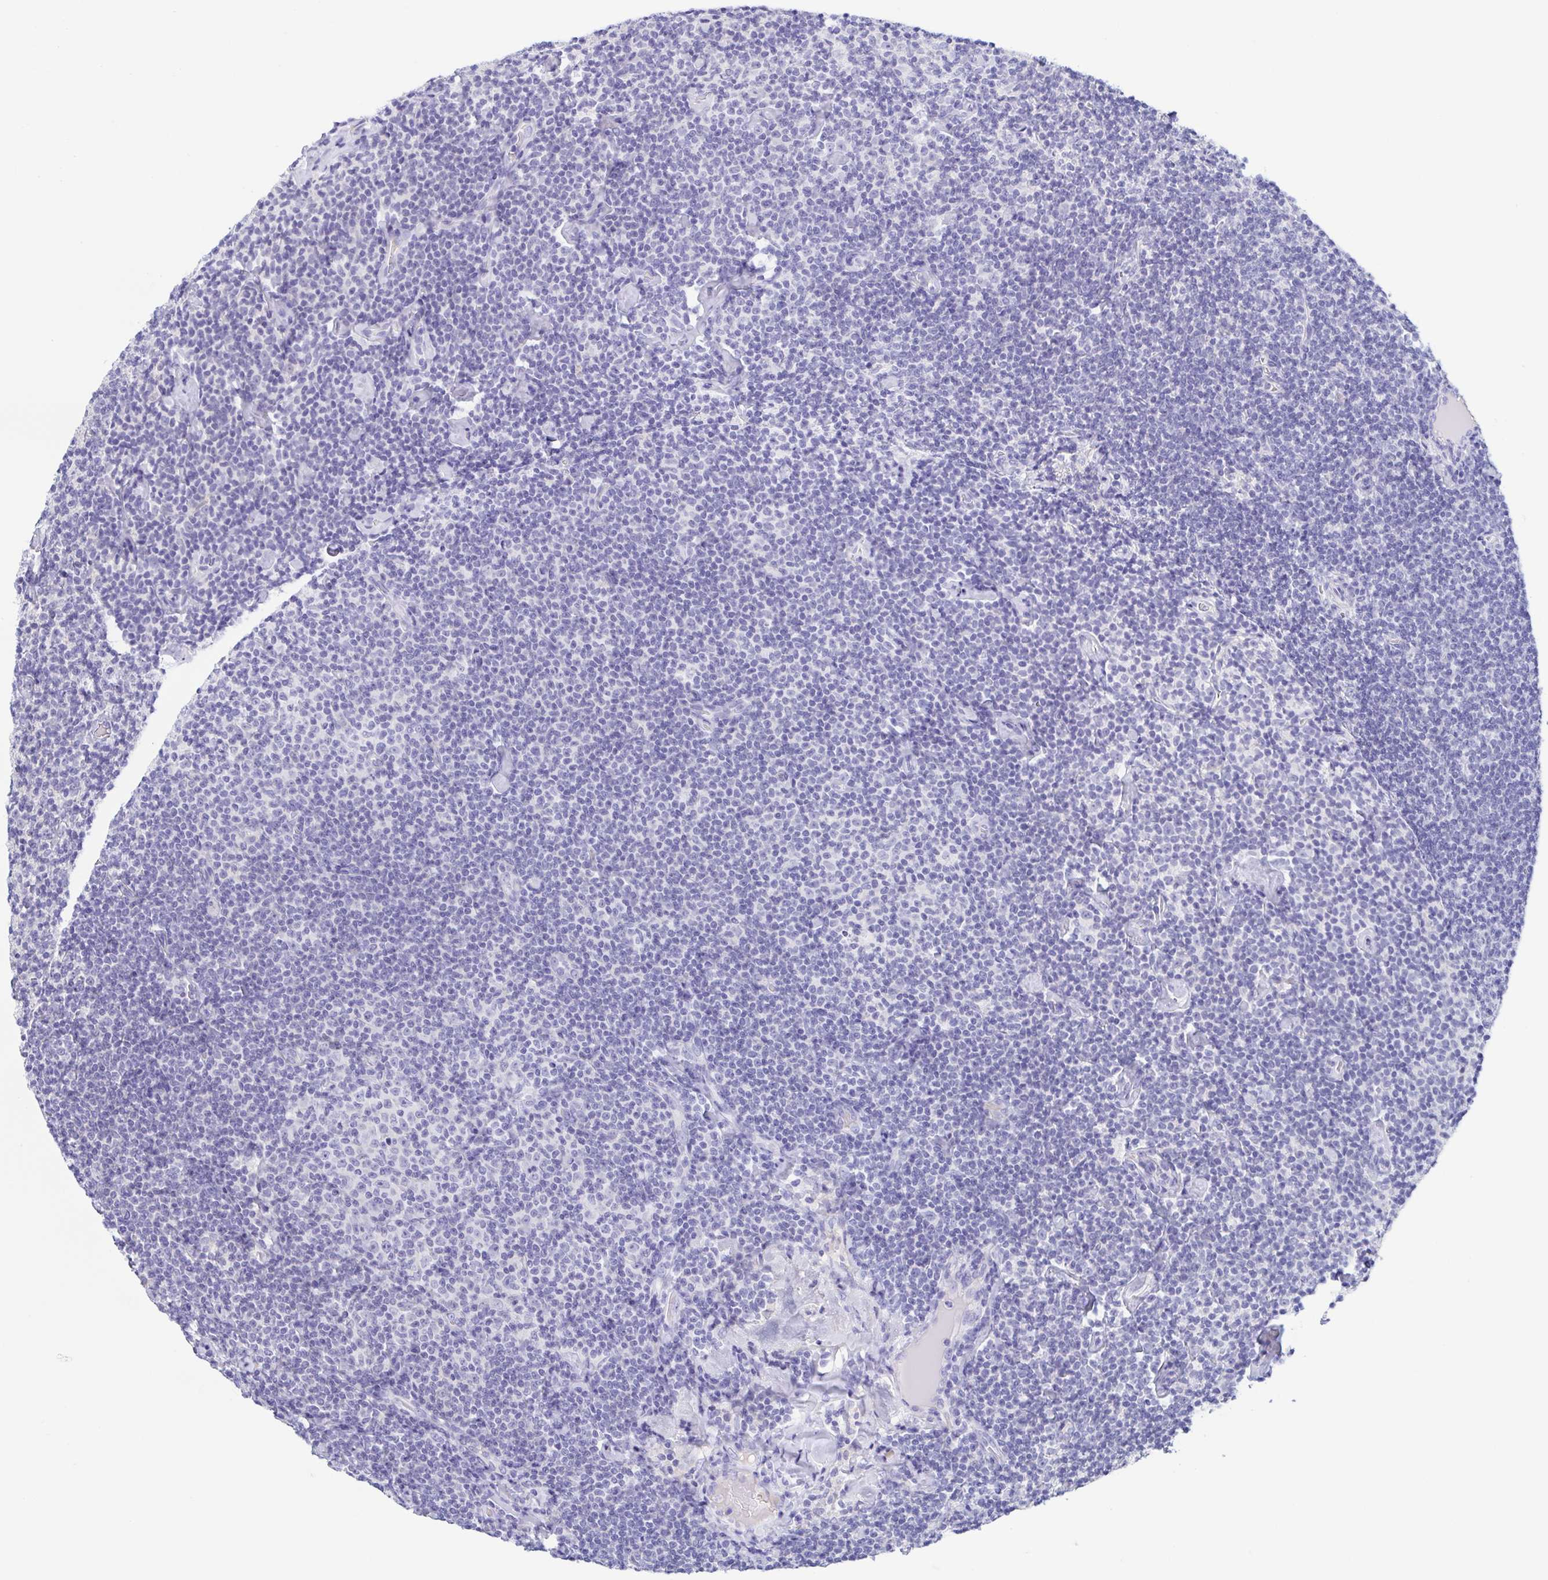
{"staining": {"intensity": "negative", "quantity": "none", "location": "none"}, "tissue": "lymphoma", "cell_type": "Tumor cells", "image_type": "cancer", "snomed": [{"axis": "morphology", "description": "Malignant lymphoma, non-Hodgkin's type, Low grade"}, {"axis": "topography", "description": "Lymph node"}], "caption": "Tumor cells are negative for protein expression in human lymphoma.", "gene": "TREH", "patient": {"sex": "male", "age": 81}}